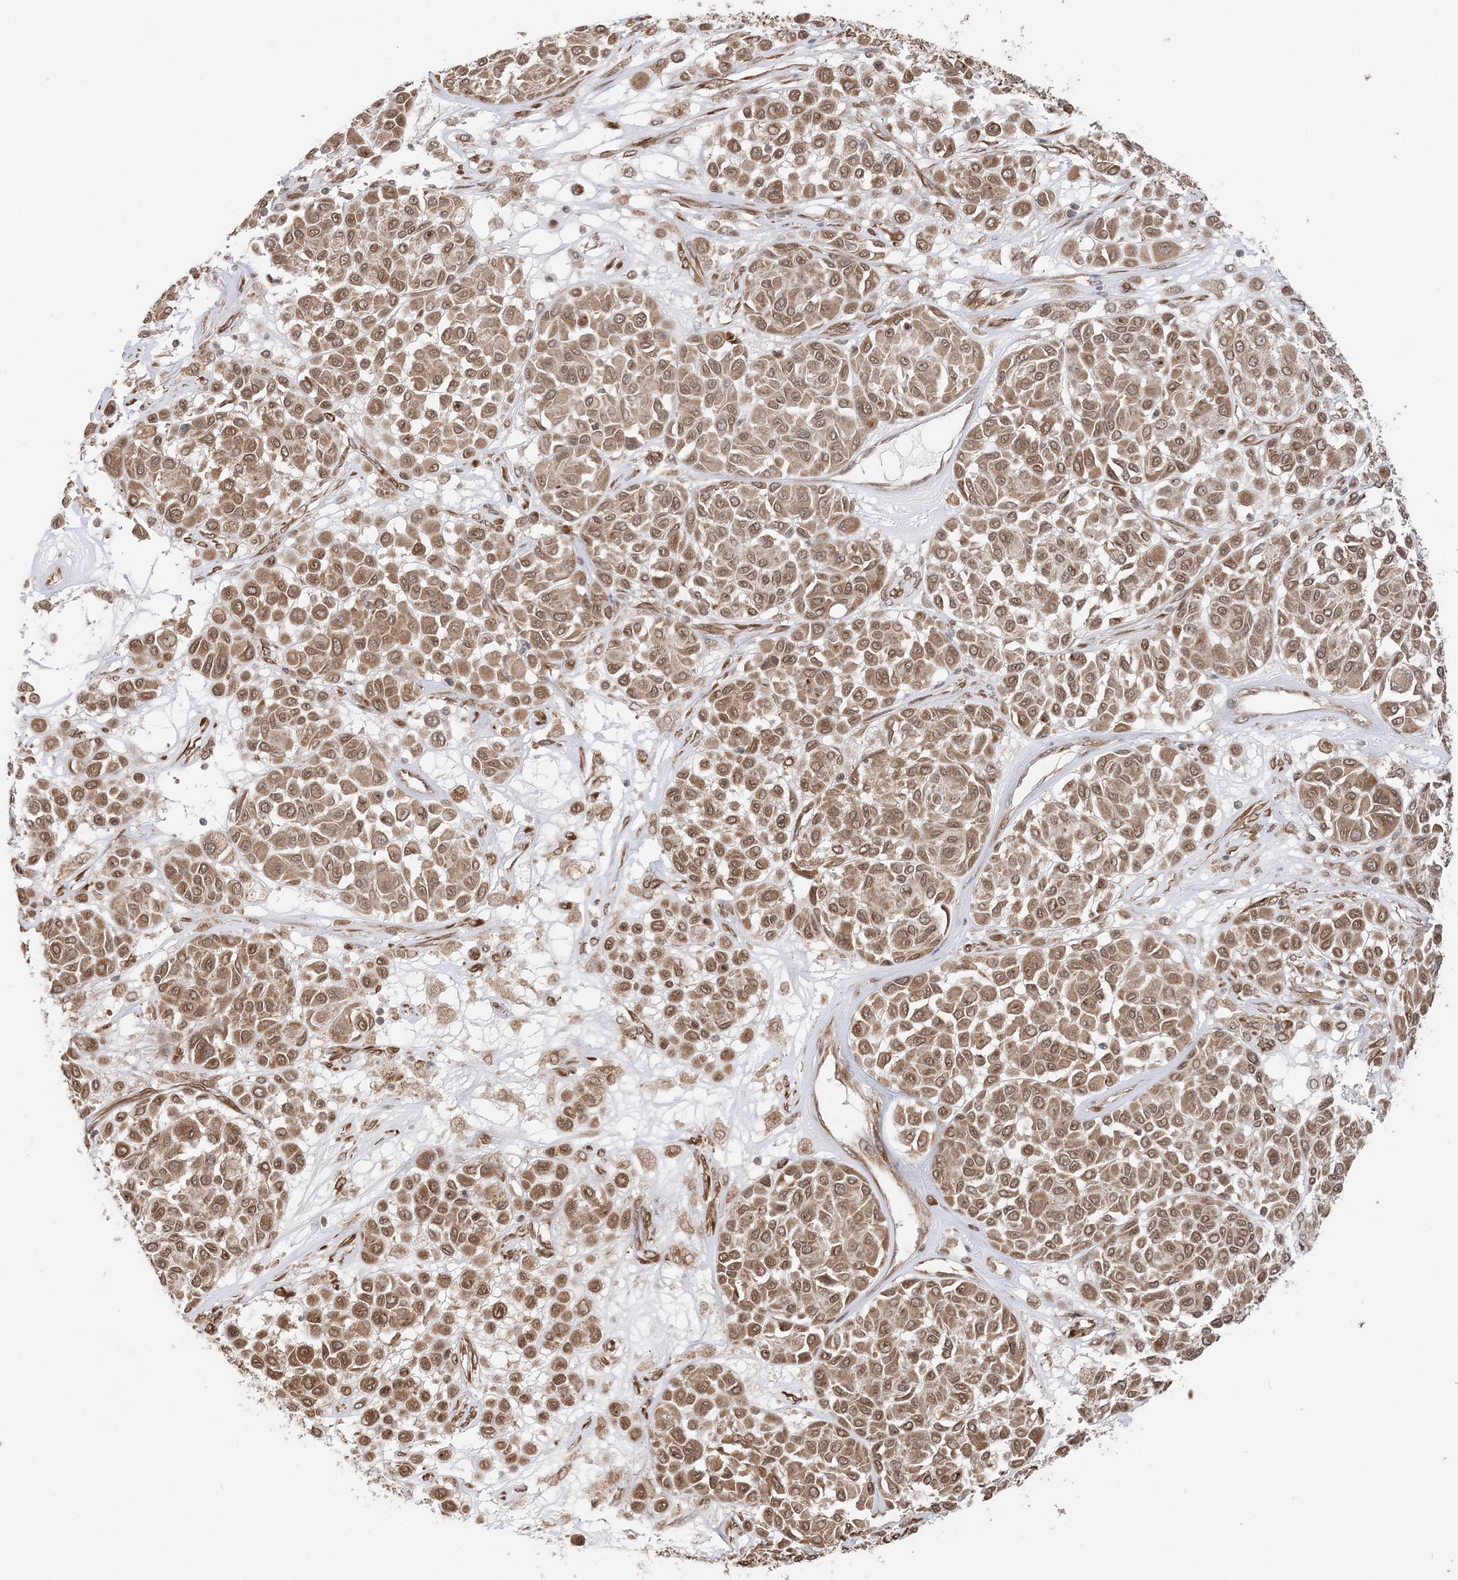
{"staining": {"intensity": "moderate", "quantity": ">75%", "location": "cytoplasmic/membranous,nuclear"}, "tissue": "melanoma", "cell_type": "Tumor cells", "image_type": "cancer", "snomed": [{"axis": "morphology", "description": "Malignant melanoma, Metastatic site"}, {"axis": "topography", "description": "Soft tissue"}], "caption": "This is a micrograph of IHC staining of melanoma, which shows moderate staining in the cytoplasmic/membranous and nuclear of tumor cells.", "gene": "TMED10", "patient": {"sex": "male", "age": 41}}